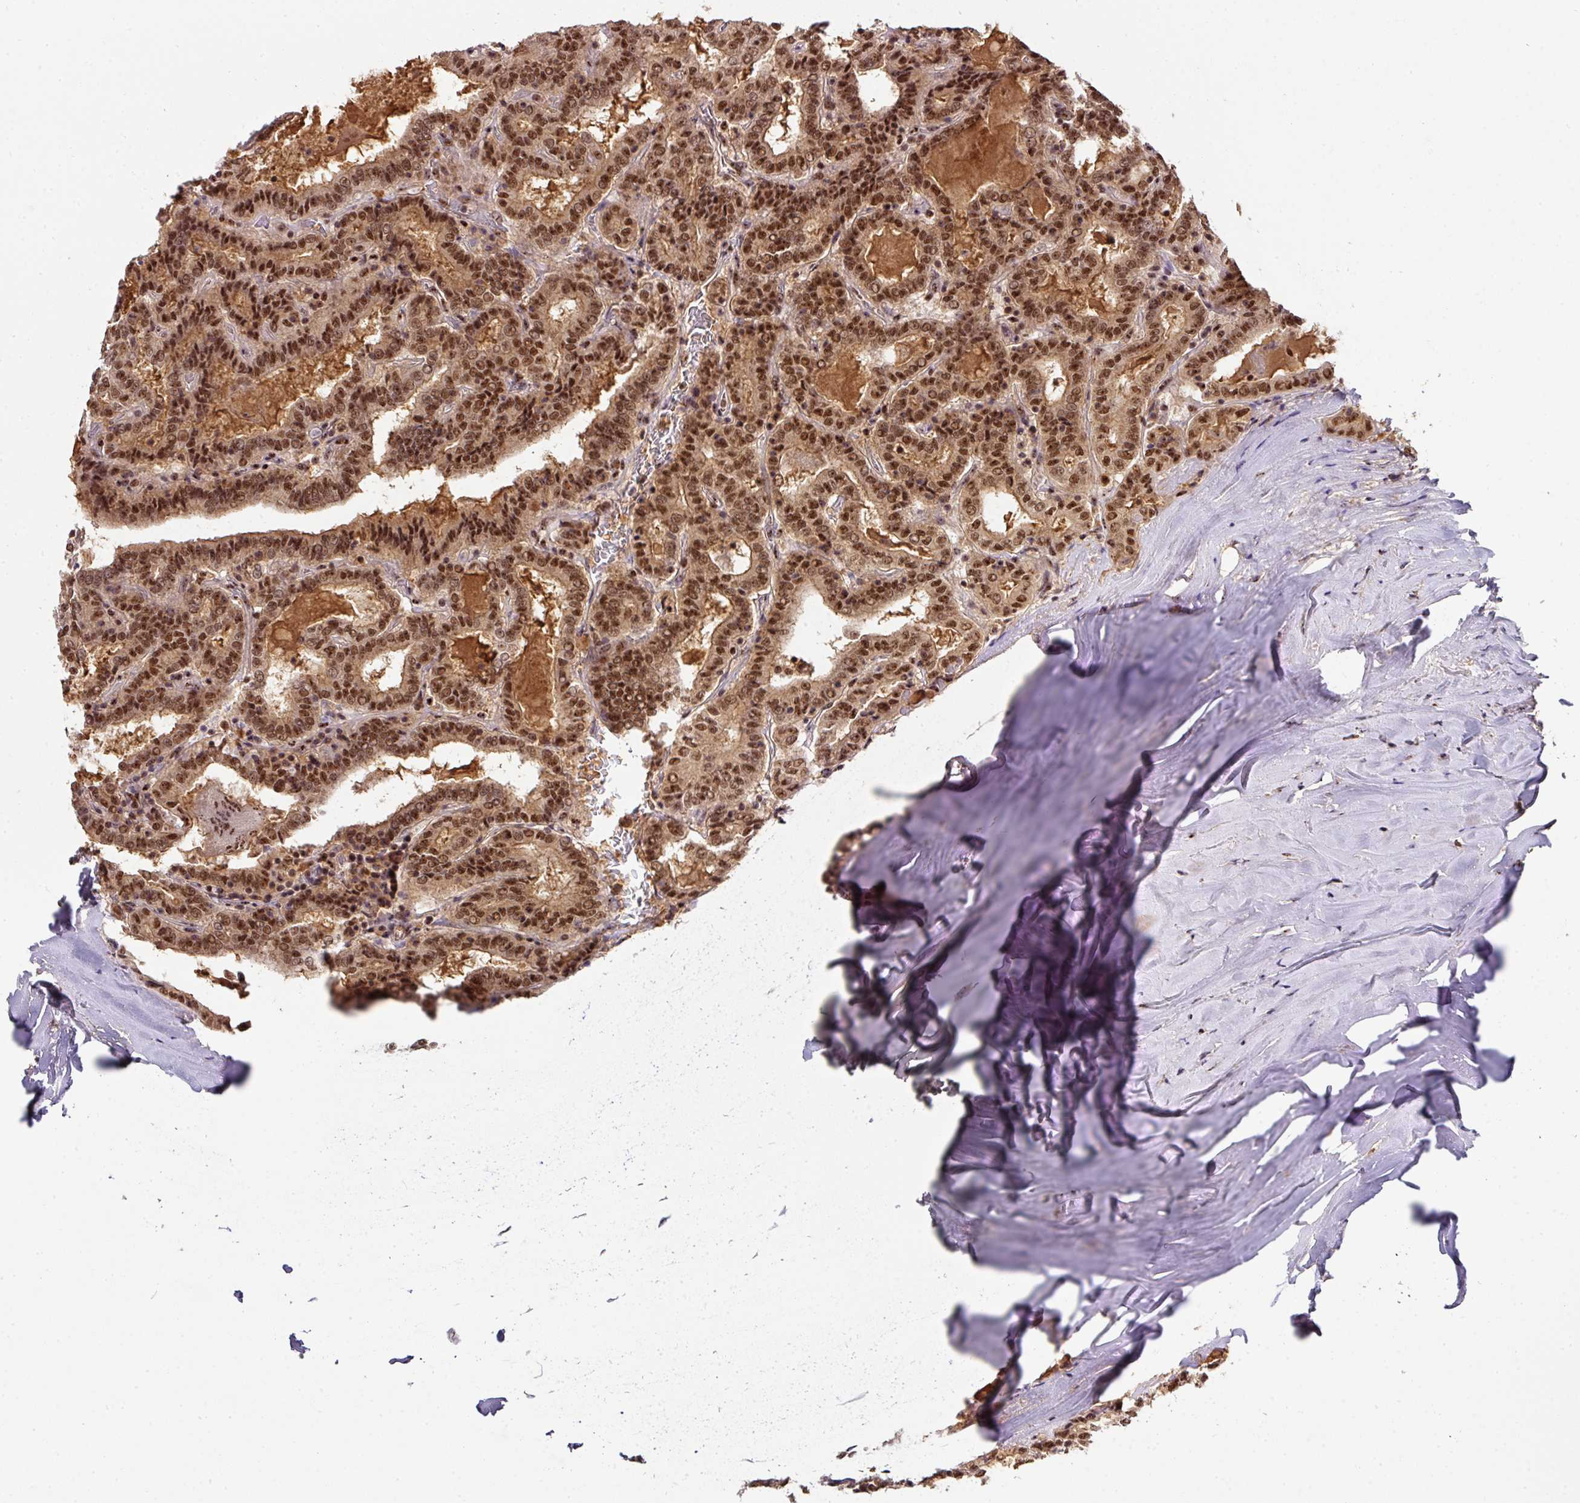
{"staining": {"intensity": "strong", "quantity": ">75%", "location": "cytoplasmic/membranous,nuclear"}, "tissue": "thyroid cancer", "cell_type": "Tumor cells", "image_type": "cancer", "snomed": [{"axis": "morphology", "description": "Papillary adenocarcinoma, NOS"}, {"axis": "topography", "description": "Thyroid gland"}], "caption": "Approximately >75% of tumor cells in human thyroid papillary adenocarcinoma demonstrate strong cytoplasmic/membranous and nuclear protein staining as visualized by brown immunohistochemical staining.", "gene": "RANBP9", "patient": {"sex": "female", "age": 72}}